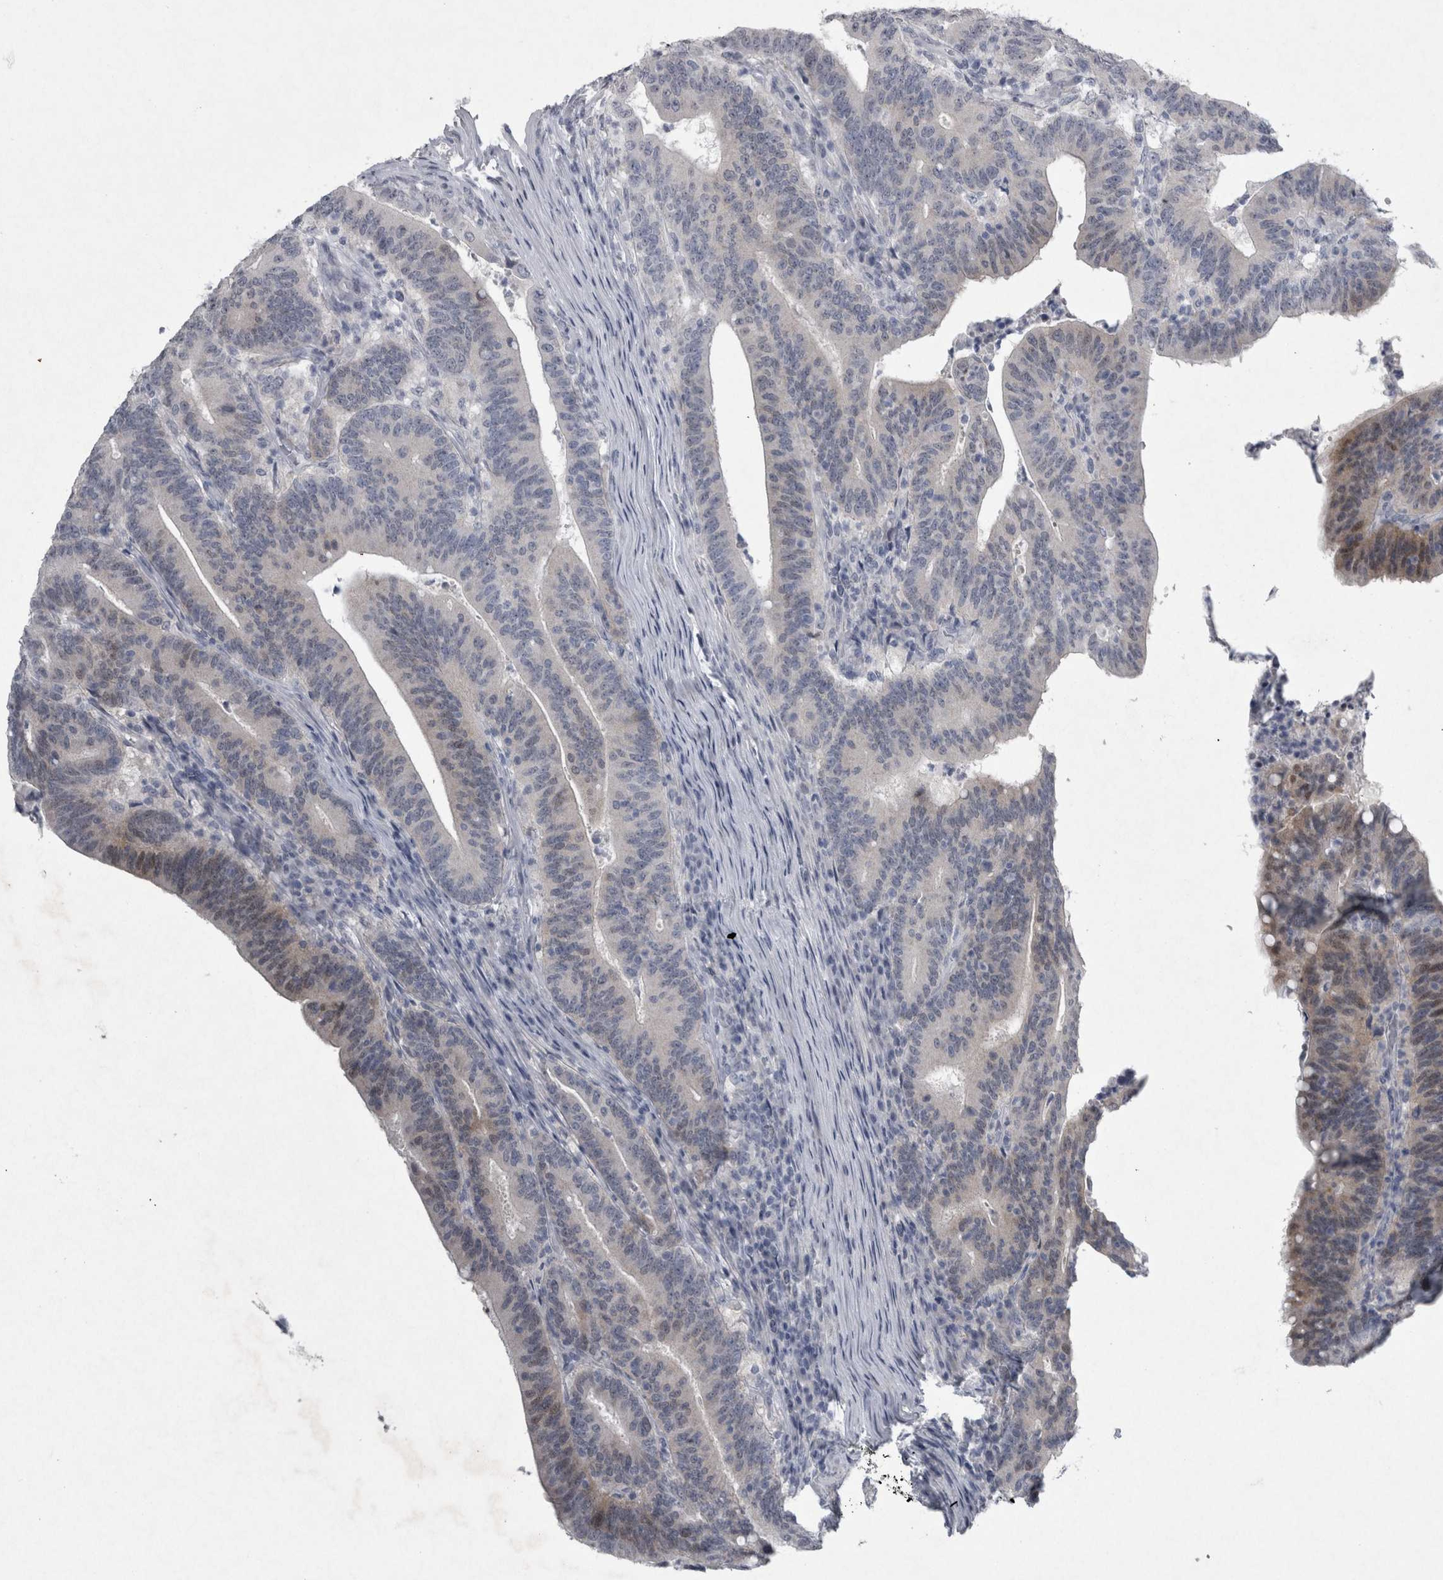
{"staining": {"intensity": "negative", "quantity": "none", "location": "none"}, "tissue": "colorectal cancer", "cell_type": "Tumor cells", "image_type": "cancer", "snomed": [{"axis": "morphology", "description": "Adenocarcinoma, NOS"}, {"axis": "topography", "description": "Colon"}], "caption": "Tumor cells show no significant protein expression in adenocarcinoma (colorectal).", "gene": "PDX1", "patient": {"sex": "female", "age": 66}}